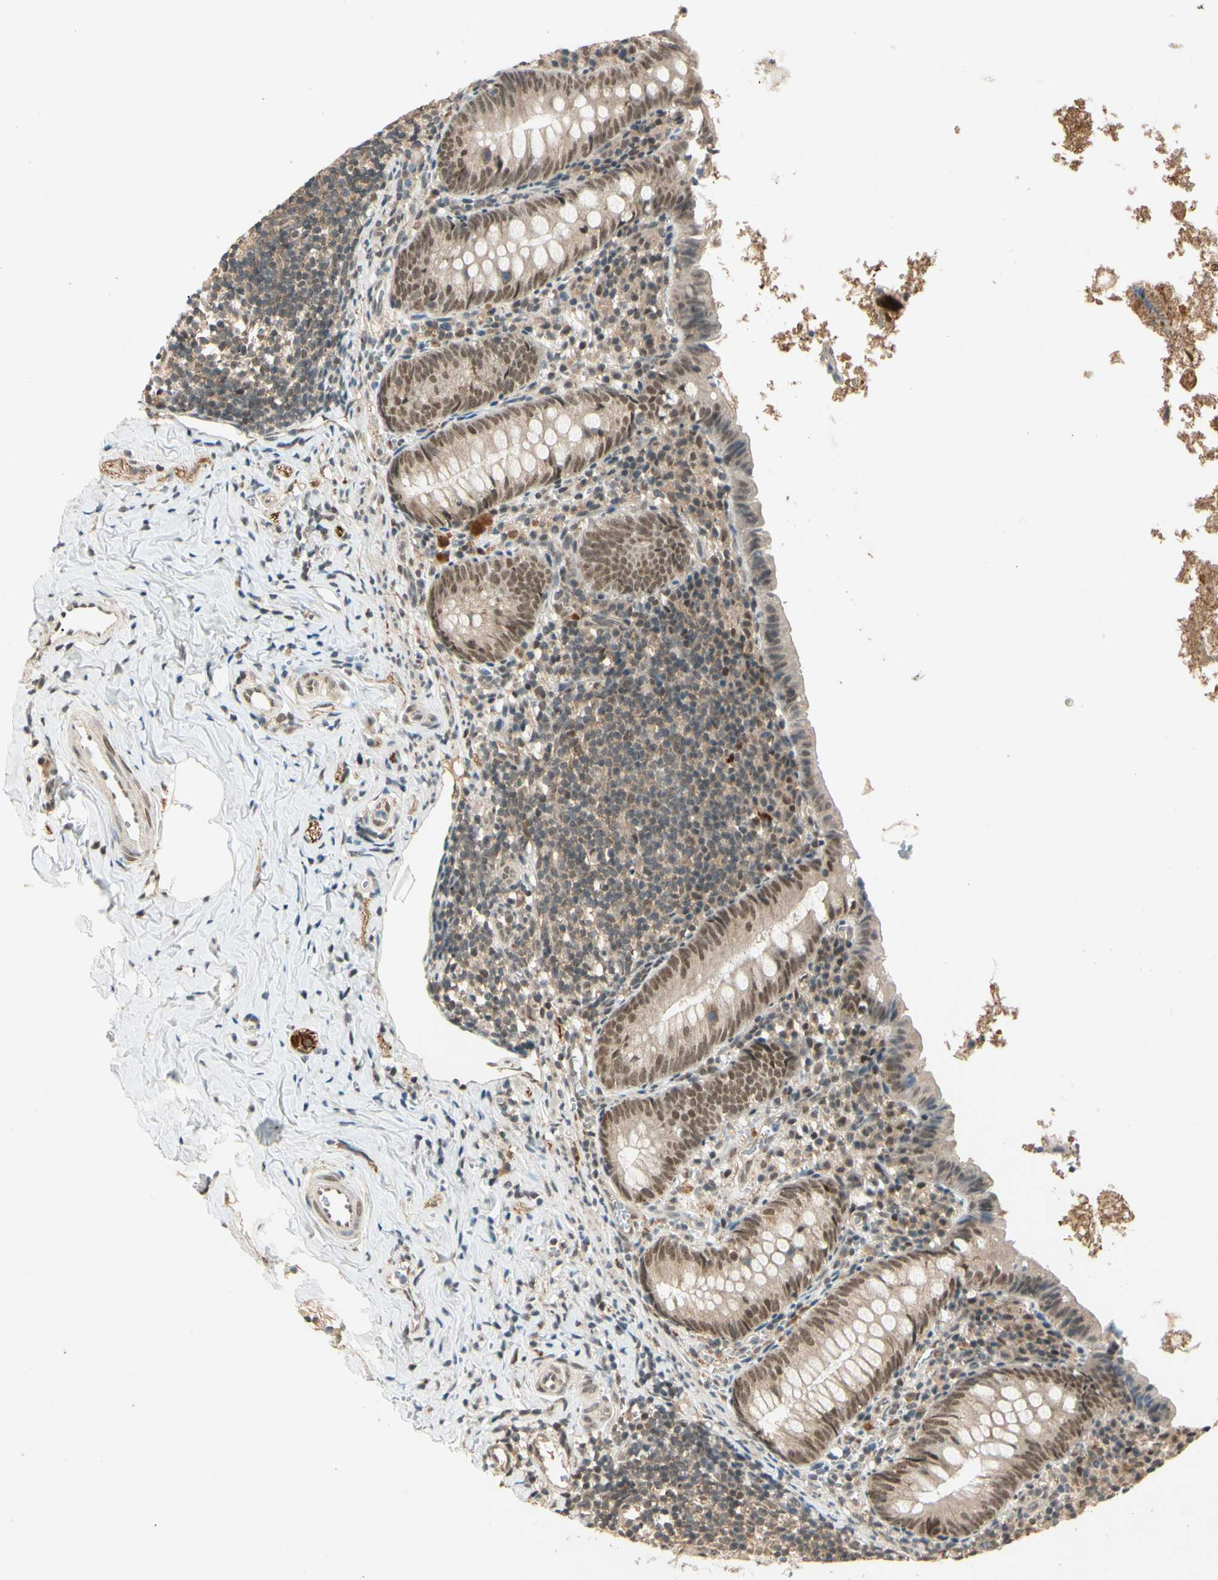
{"staining": {"intensity": "moderate", "quantity": ">75%", "location": "cytoplasmic/membranous,nuclear"}, "tissue": "appendix", "cell_type": "Glandular cells", "image_type": "normal", "snomed": [{"axis": "morphology", "description": "Normal tissue, NOS"}, {"axis": "topography", "description": "Appendix"}], "caption": "This histopathology image displays immunohistochemistry (IHC) staining of normal appendix, with medium moderate cytoplasmic/membranous,nuclear staining in about >75% of glandular cells.", "gene": "ZSCAN12", "patient": {"sex": "female", "age": 10}}